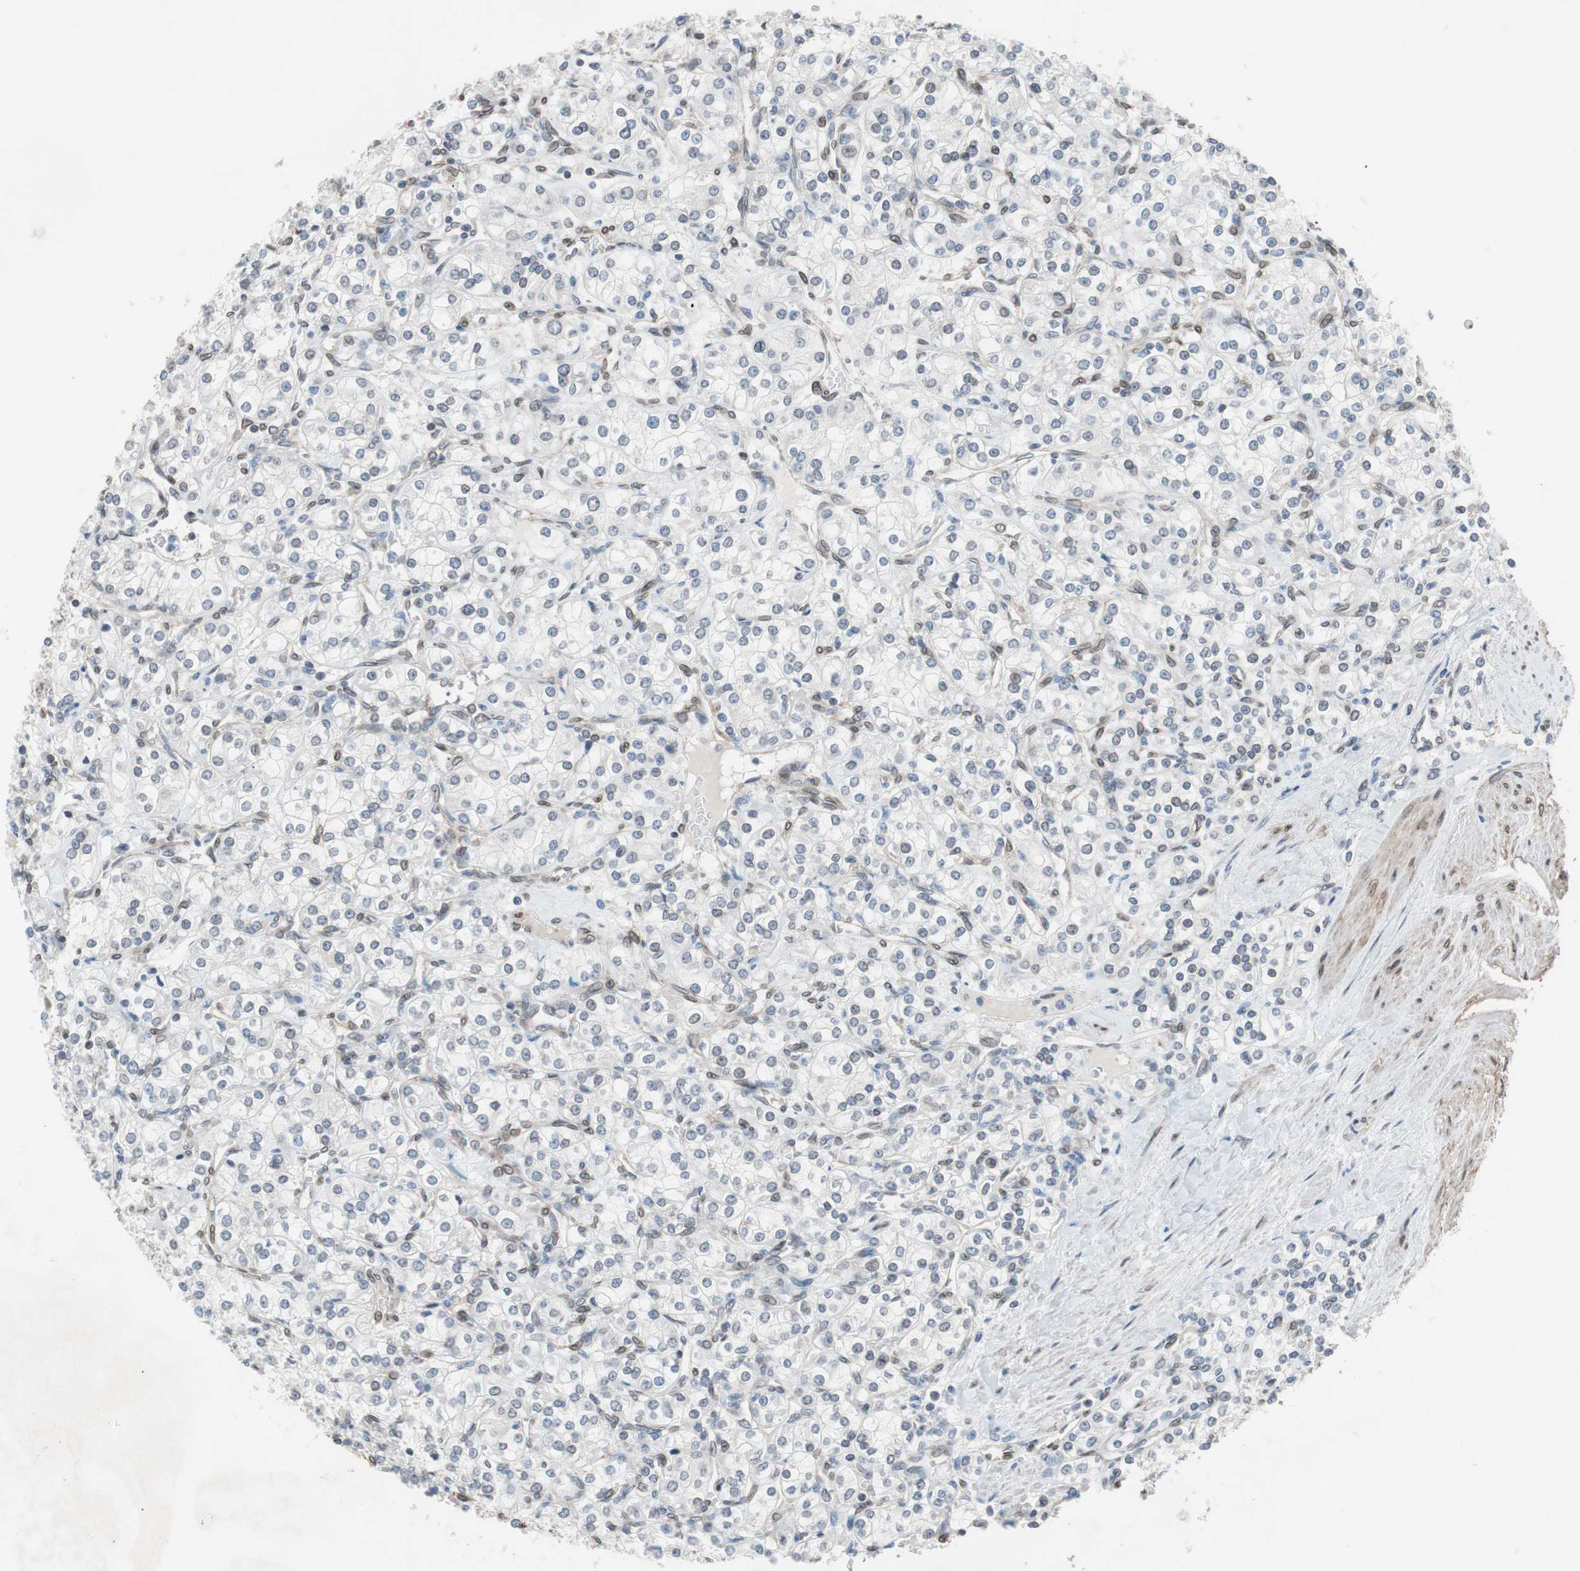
{"staining": {"intensity": "negative", "quantity": "none", "location": "none"}, "tissue": "renal cancer", "cell_type": "Tumor cells", "image_type": "cancer", "snomed": [{"axis": "morphology", "description": "Adenocarcinoma, NOS"}, {"axis": "topography", "description": "Kidney"}], "caption": "Renal cancer stained for a protein using IHC shows no positivity tumor cells.", "gene": "ARNT2", "patient": {"sex": "male", "age": 77}}